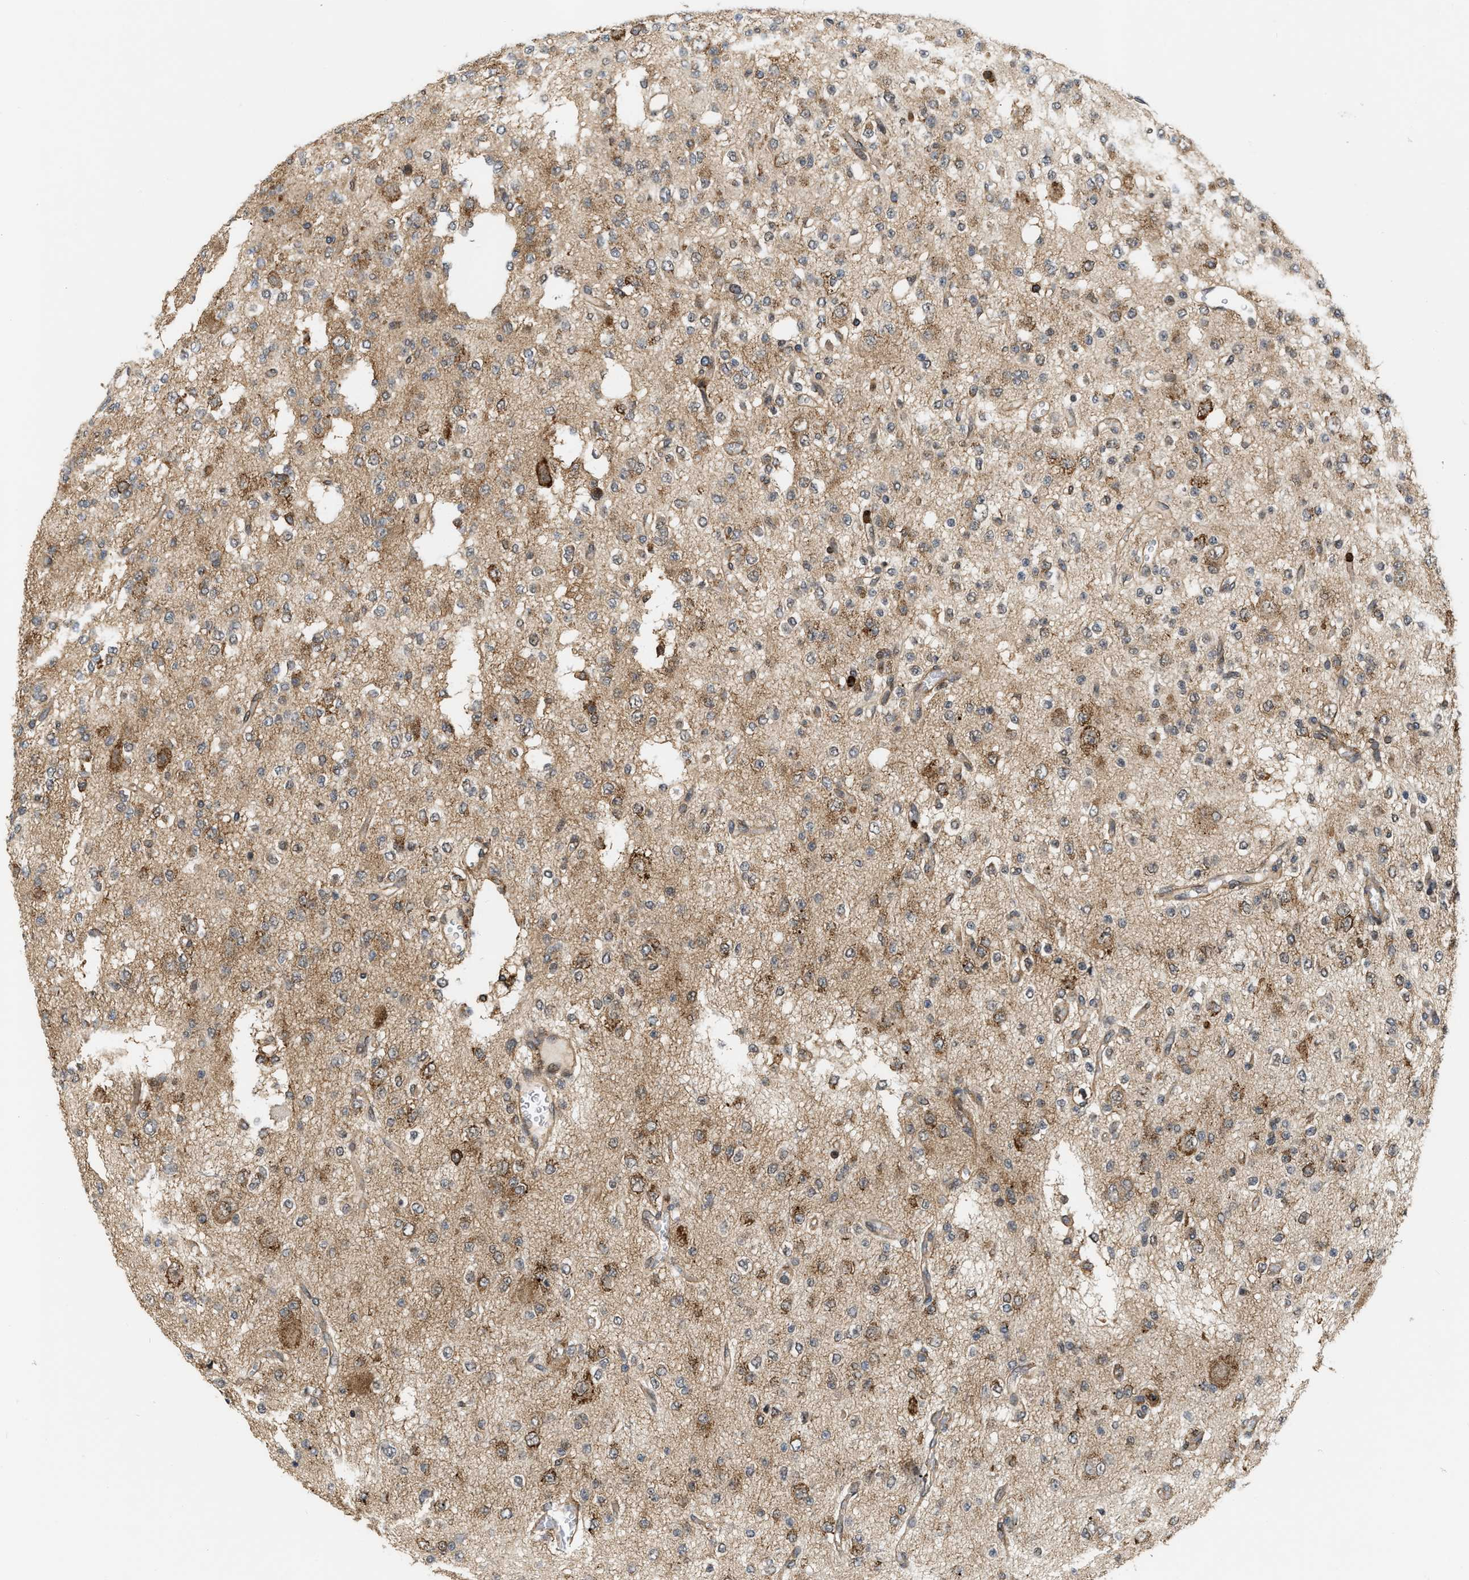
{"staining": {"intensity": "moderate", "quantity": "25%-75%", "location": "cytoplasmic/membranous"}, "tissue": "glioma", "cell_type": "Tumor cells", "image_type": "cancer", "snomed": [{"axis": "morphology", "description": "Glioma, malignant, Low grade"}, {"axis": "topography", "description": "Brain"}], "caption": "This image displays immunohistochemistry staining of human glioma, with medium moderate cytoplasmic/membranous expression in about 25%-75% of tumor cells.", "gene": "IQCE", "patient": {"sex": "male", "age": 38}}